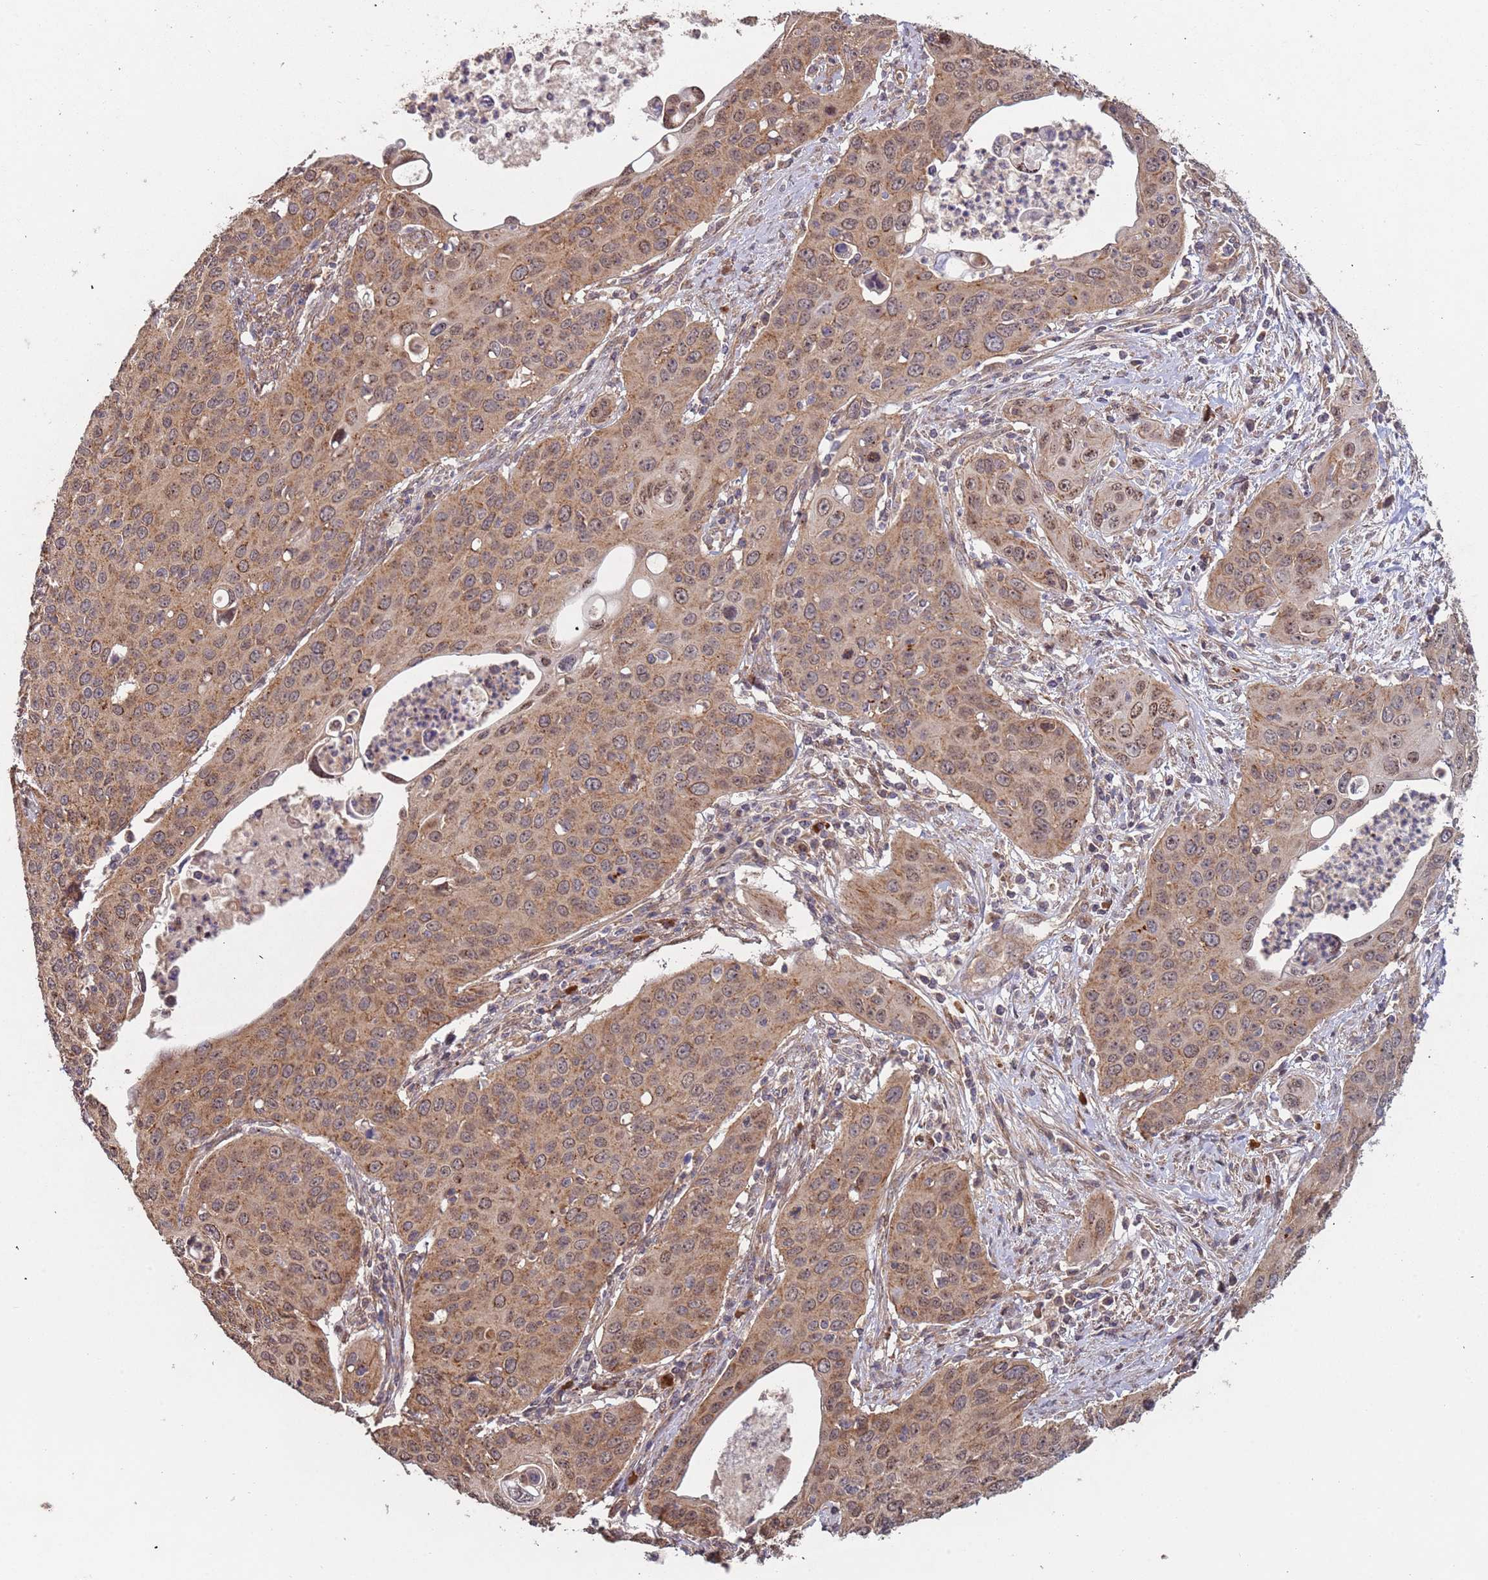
{"staining": {"intensity": "moderate", "quantity": ">75%", "location": "cytoplasmic/membranous"}, "tissue": "cervical cancer", "cell_type": "Tumor cells", "image_type": "cancer", "snomed": [{"axis": "morphology", "description": "Squamous cell carcinoma, NOS"}, {"axis": "topography", "description": "Cervix"}], "caption": "Immunohistochemical staining of cervical cancer (squamous cell carcinoma) reveals medium levels of moderate cytoplasmic/membranous positivity in approximately >75% of tumor cells.", "gene": "KANSL1L", "patient": {"sex": "female", "age": 36}}